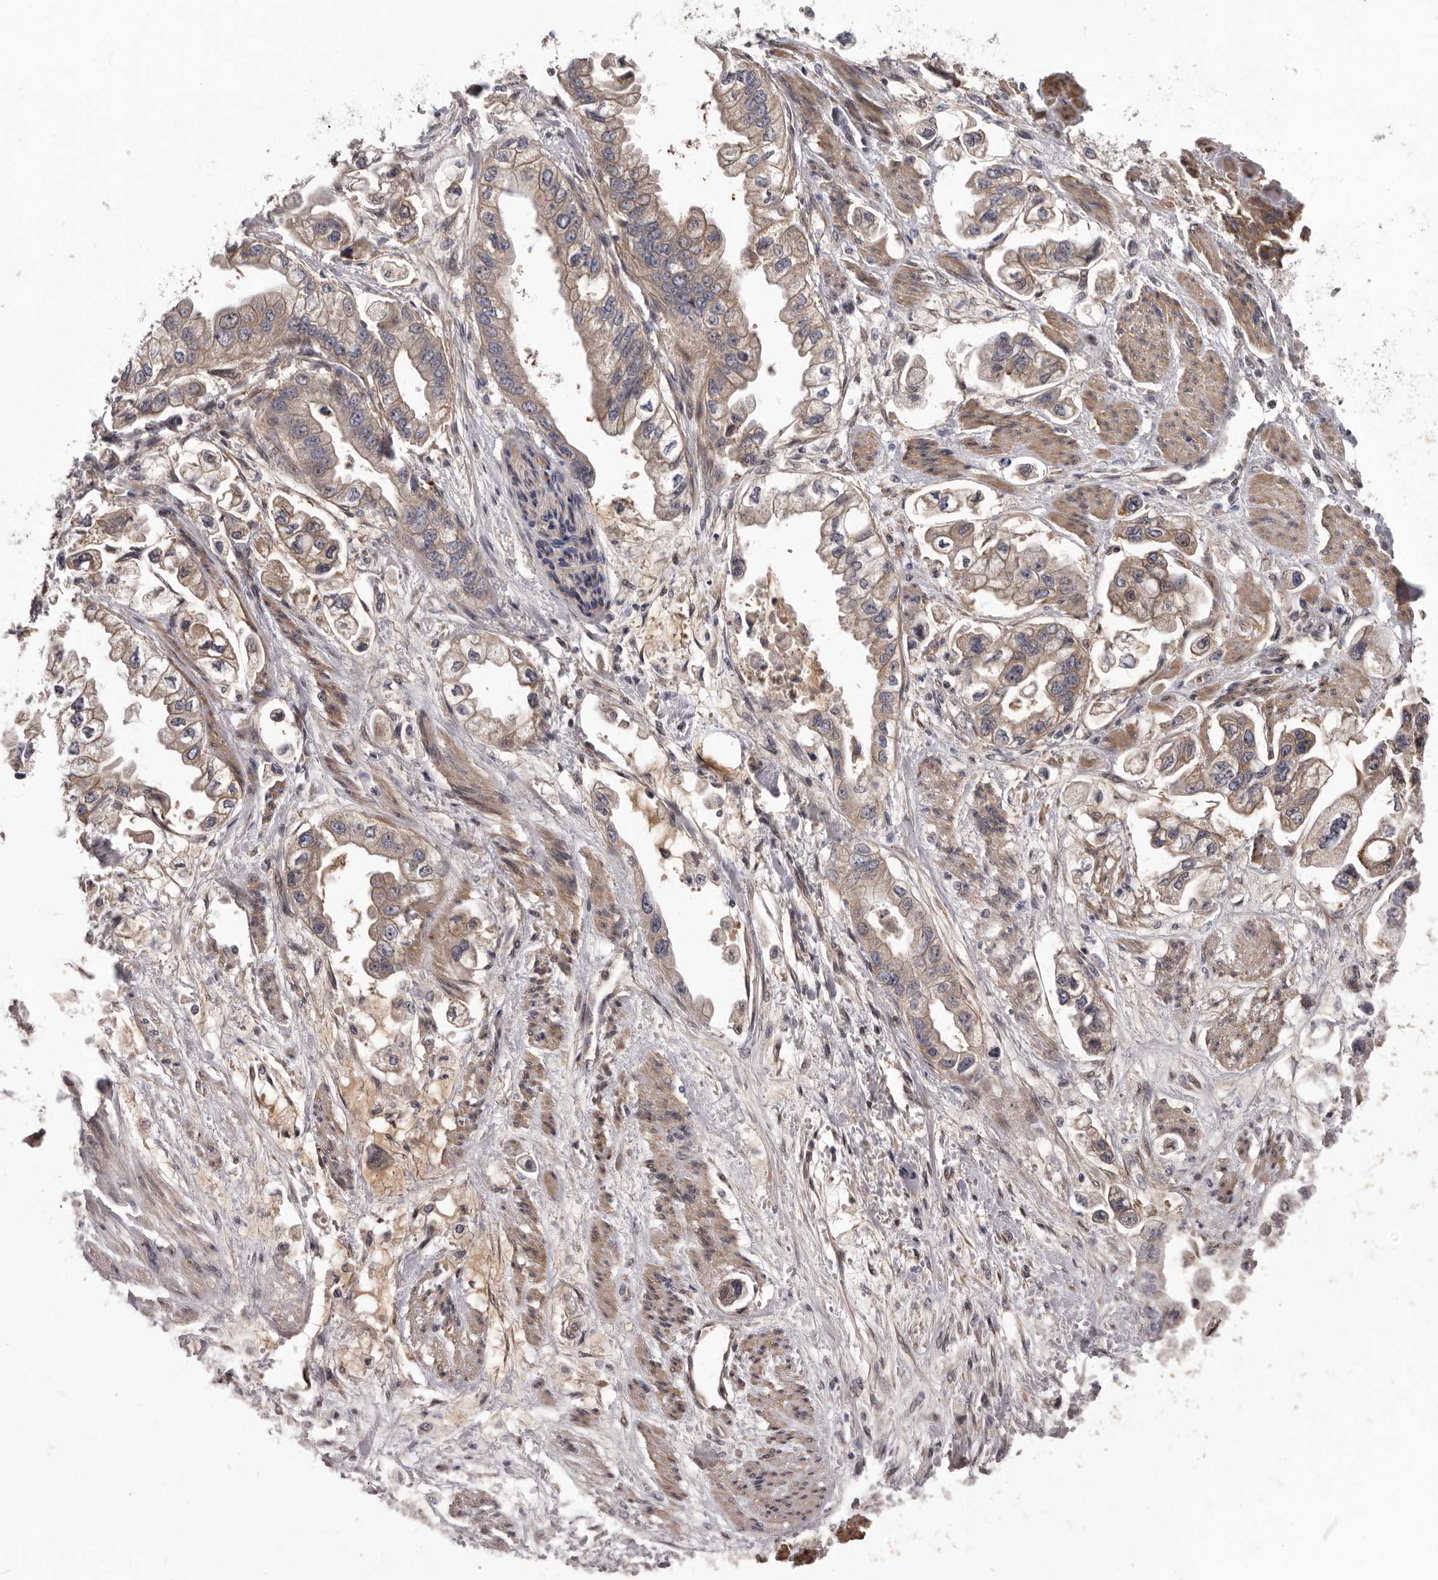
{"staining": {"intensity": "weak", "quantity": "25%-75%", "location": "cytoplasmic/membranous"}, "tissue": "stomach cancer", "cell_type": "Tumor cells", "image_type": "cancer", "snomed": [{"axis": "morphology", "description": "Adenocarcinoma, NOS"}, {"axis": "topography", "description": "Stomach"}], "caption": "Immunohistochemistry (DAB) staining of stomach cancer (adenocarcinoma) reveals weak cytoplasmic/membranous protein positivity in about 25%-75% of tumor cells.", "gene": "PRKD1", "patient": {"sex": "male", "age": 62}}